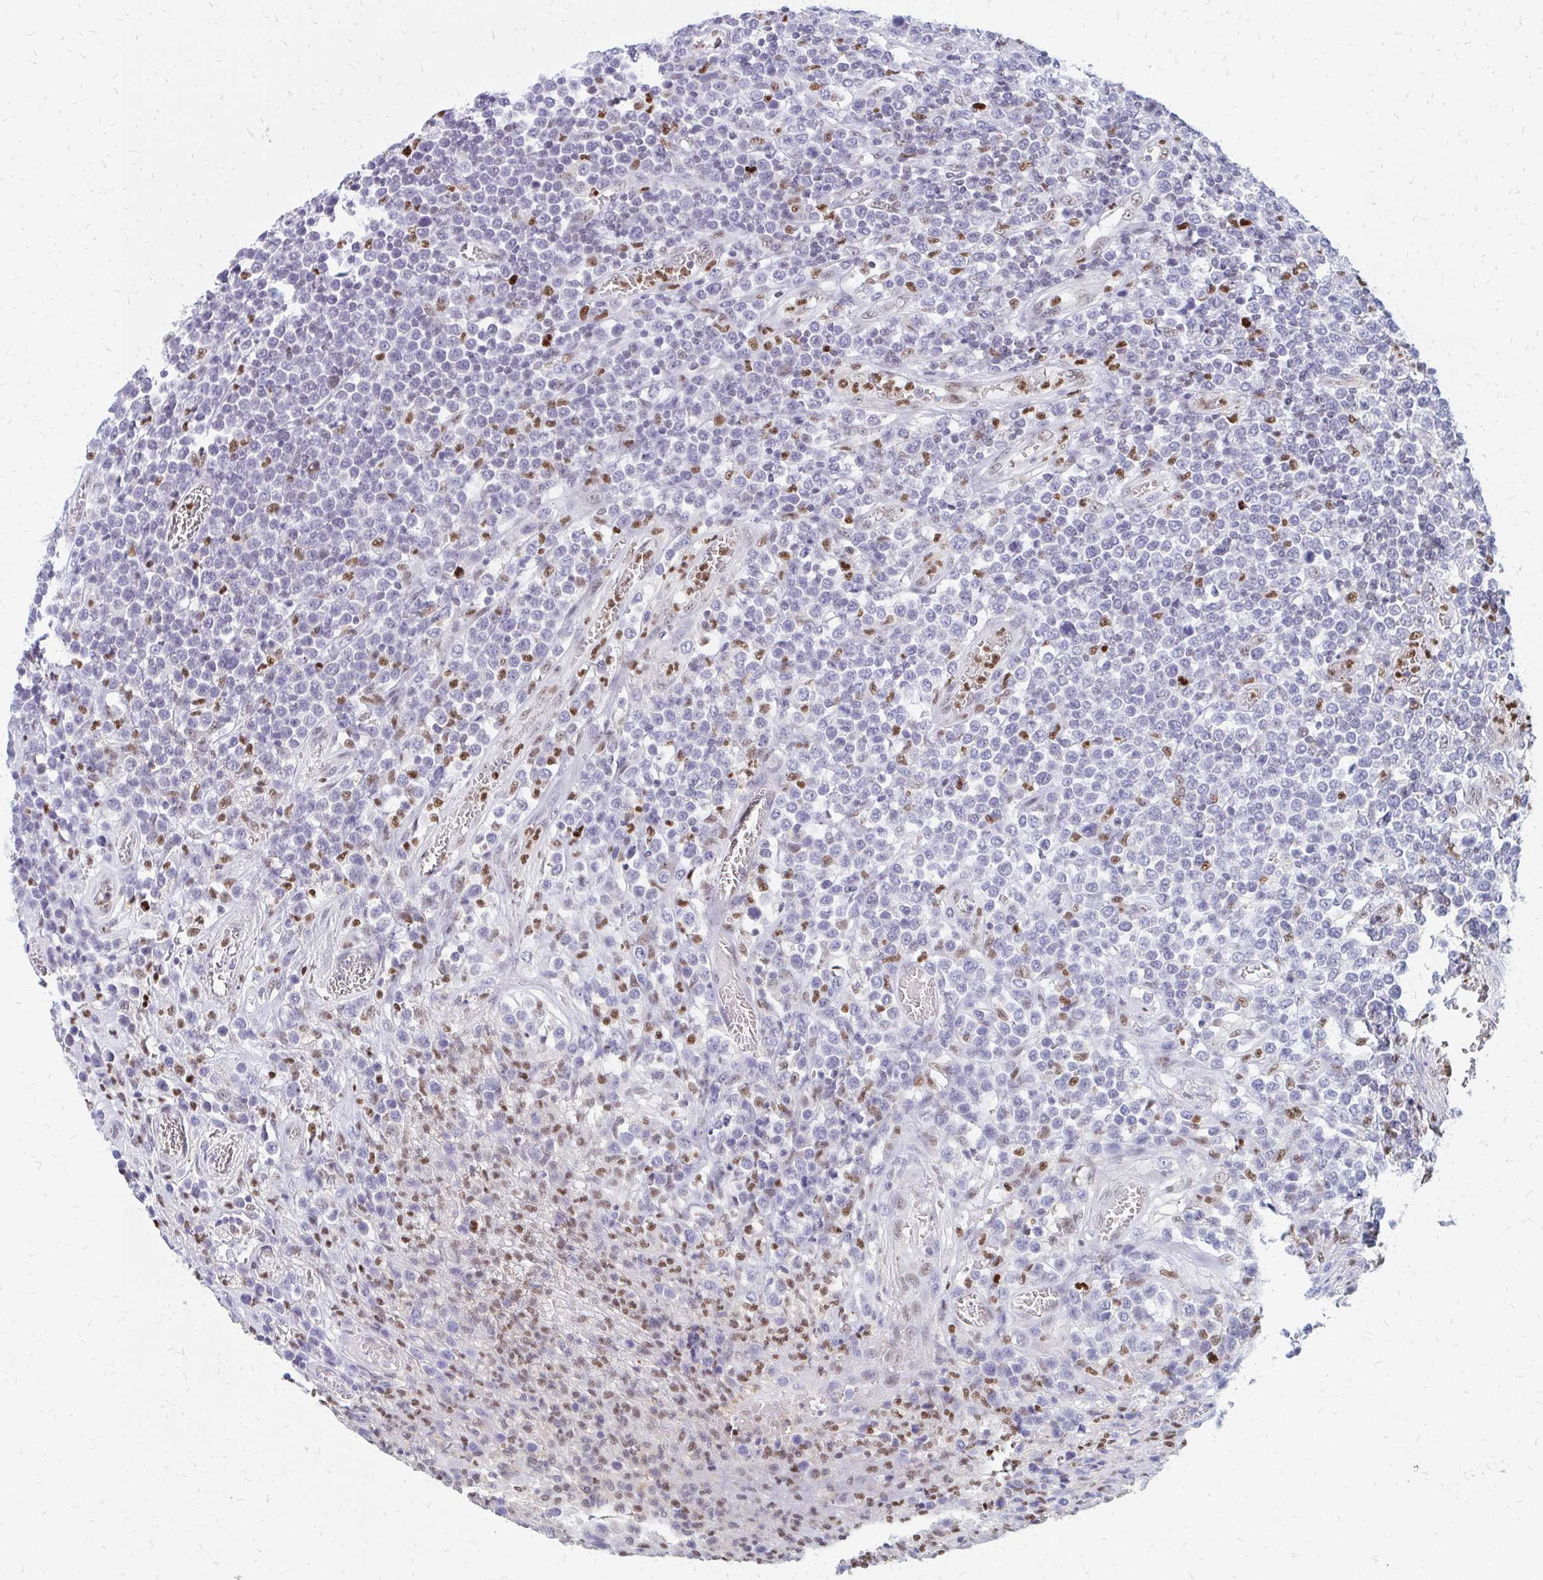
{"staining": {"intensity": "negative", "quantity": "none", "location": "none"}, "tissue": "lymphoma", "cell_type": "Tumor cells", "image_type": "cancer", "snomed": [{"axis": "morphology", "description": "Malignant lymphoma, non-Hodgkin's type, High grade"}, {"axis": "topography", "description": "Soft tissue"}], "caption": "This is a image of immunohistochemistry (IHC) staining of high-grade malignant lymphoma, non-Hodgkin's type, which shows no staining in tumor cells.", "gene": "PLK3", "patient": {"sex": "female", "age": 56}}